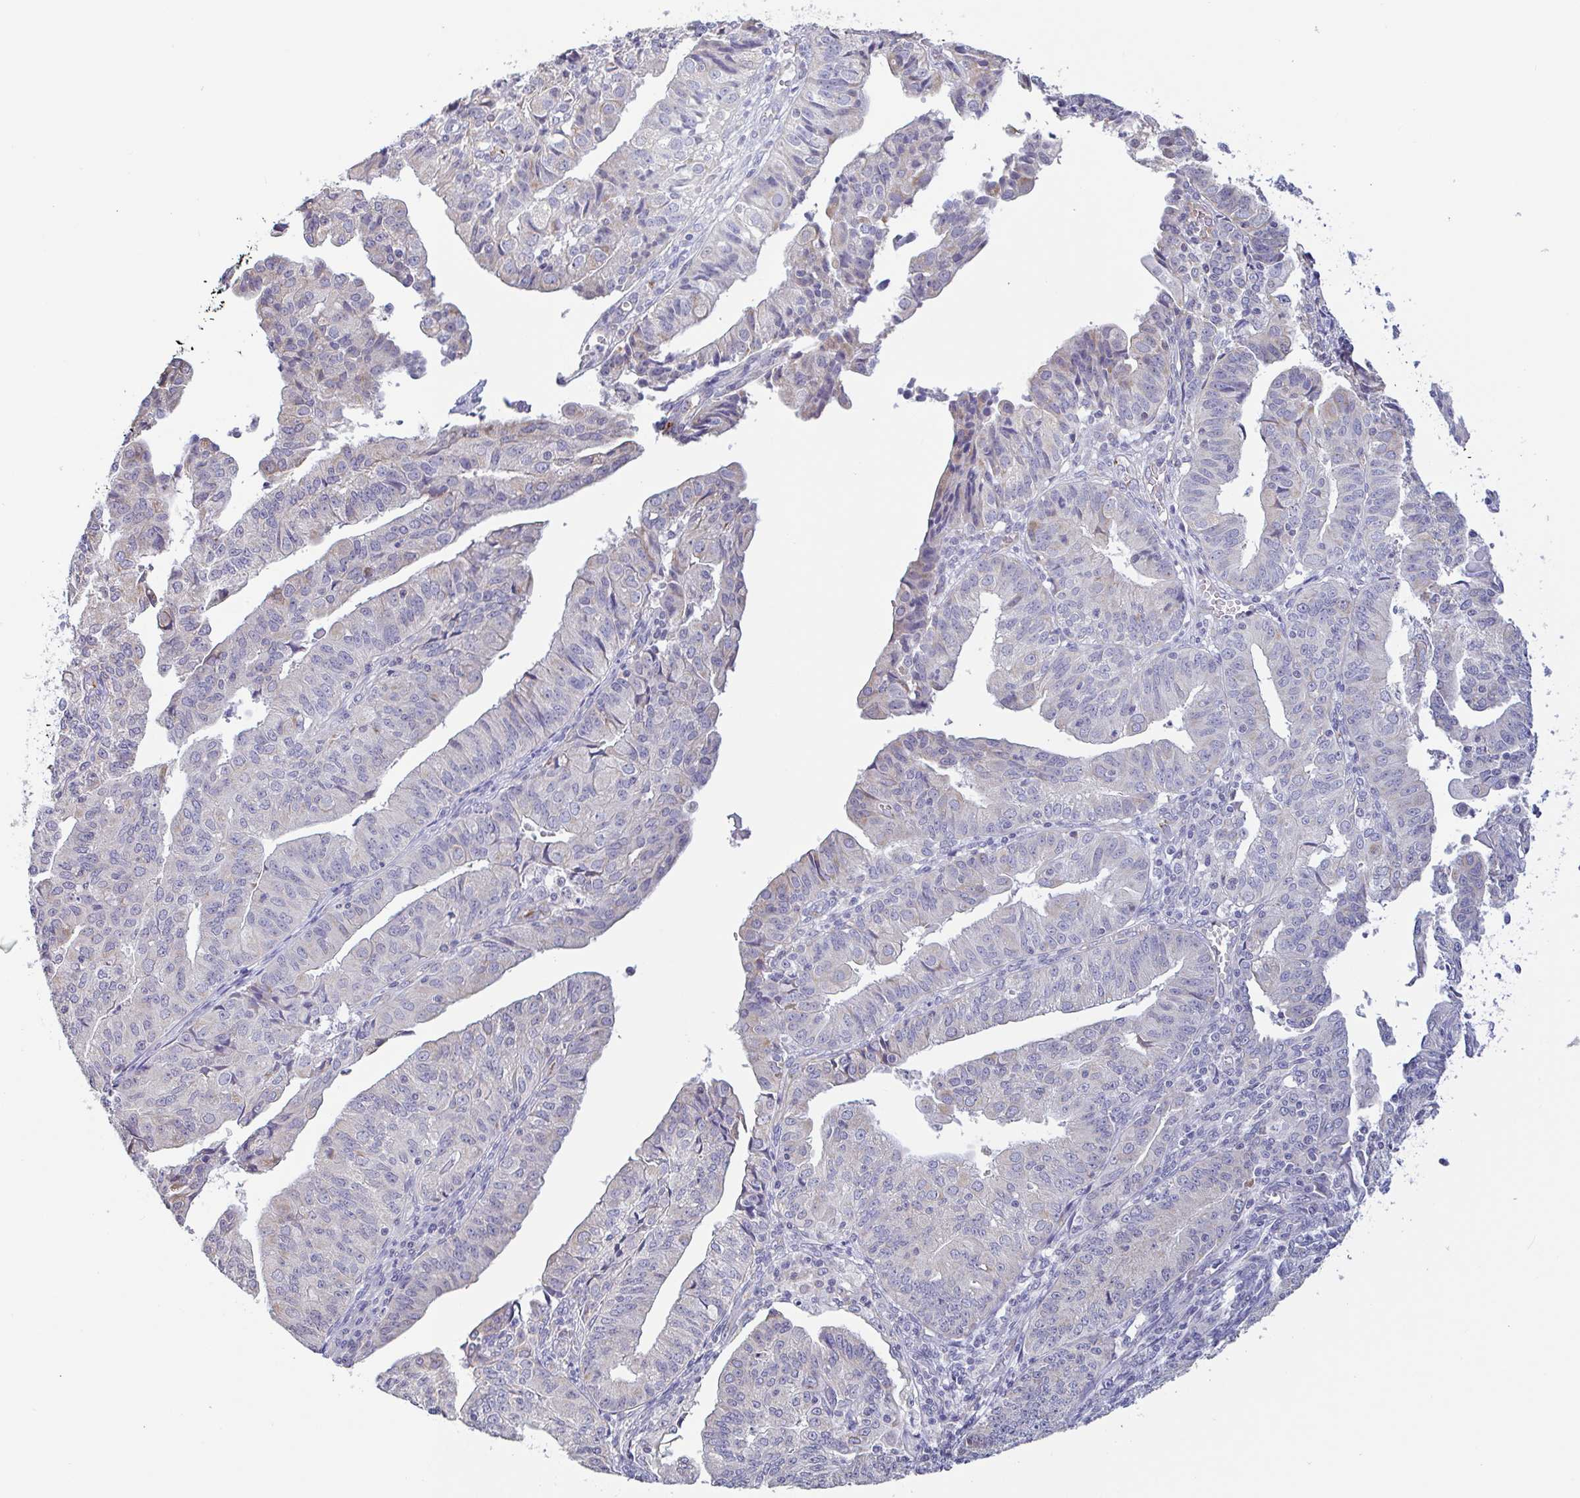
{"staining": {"intensity": "negative", "quantity": "none", "location": "none"}, "tissue": "endometrial cancer", "cell_type": "Tumor cells", "image_type": "cancer", "snomed": [{"axis": "morphology", "description": "Adenocarcinoma, NOS"}, {"axis": "topography", "description": "Endometrium"}], "caption": "An image of human endometrial cancer (adenocarcinoma) is negative for staining in tumor cells.", "gene": "PLCD4", "patient": {"sex": "female", "age": 56}}